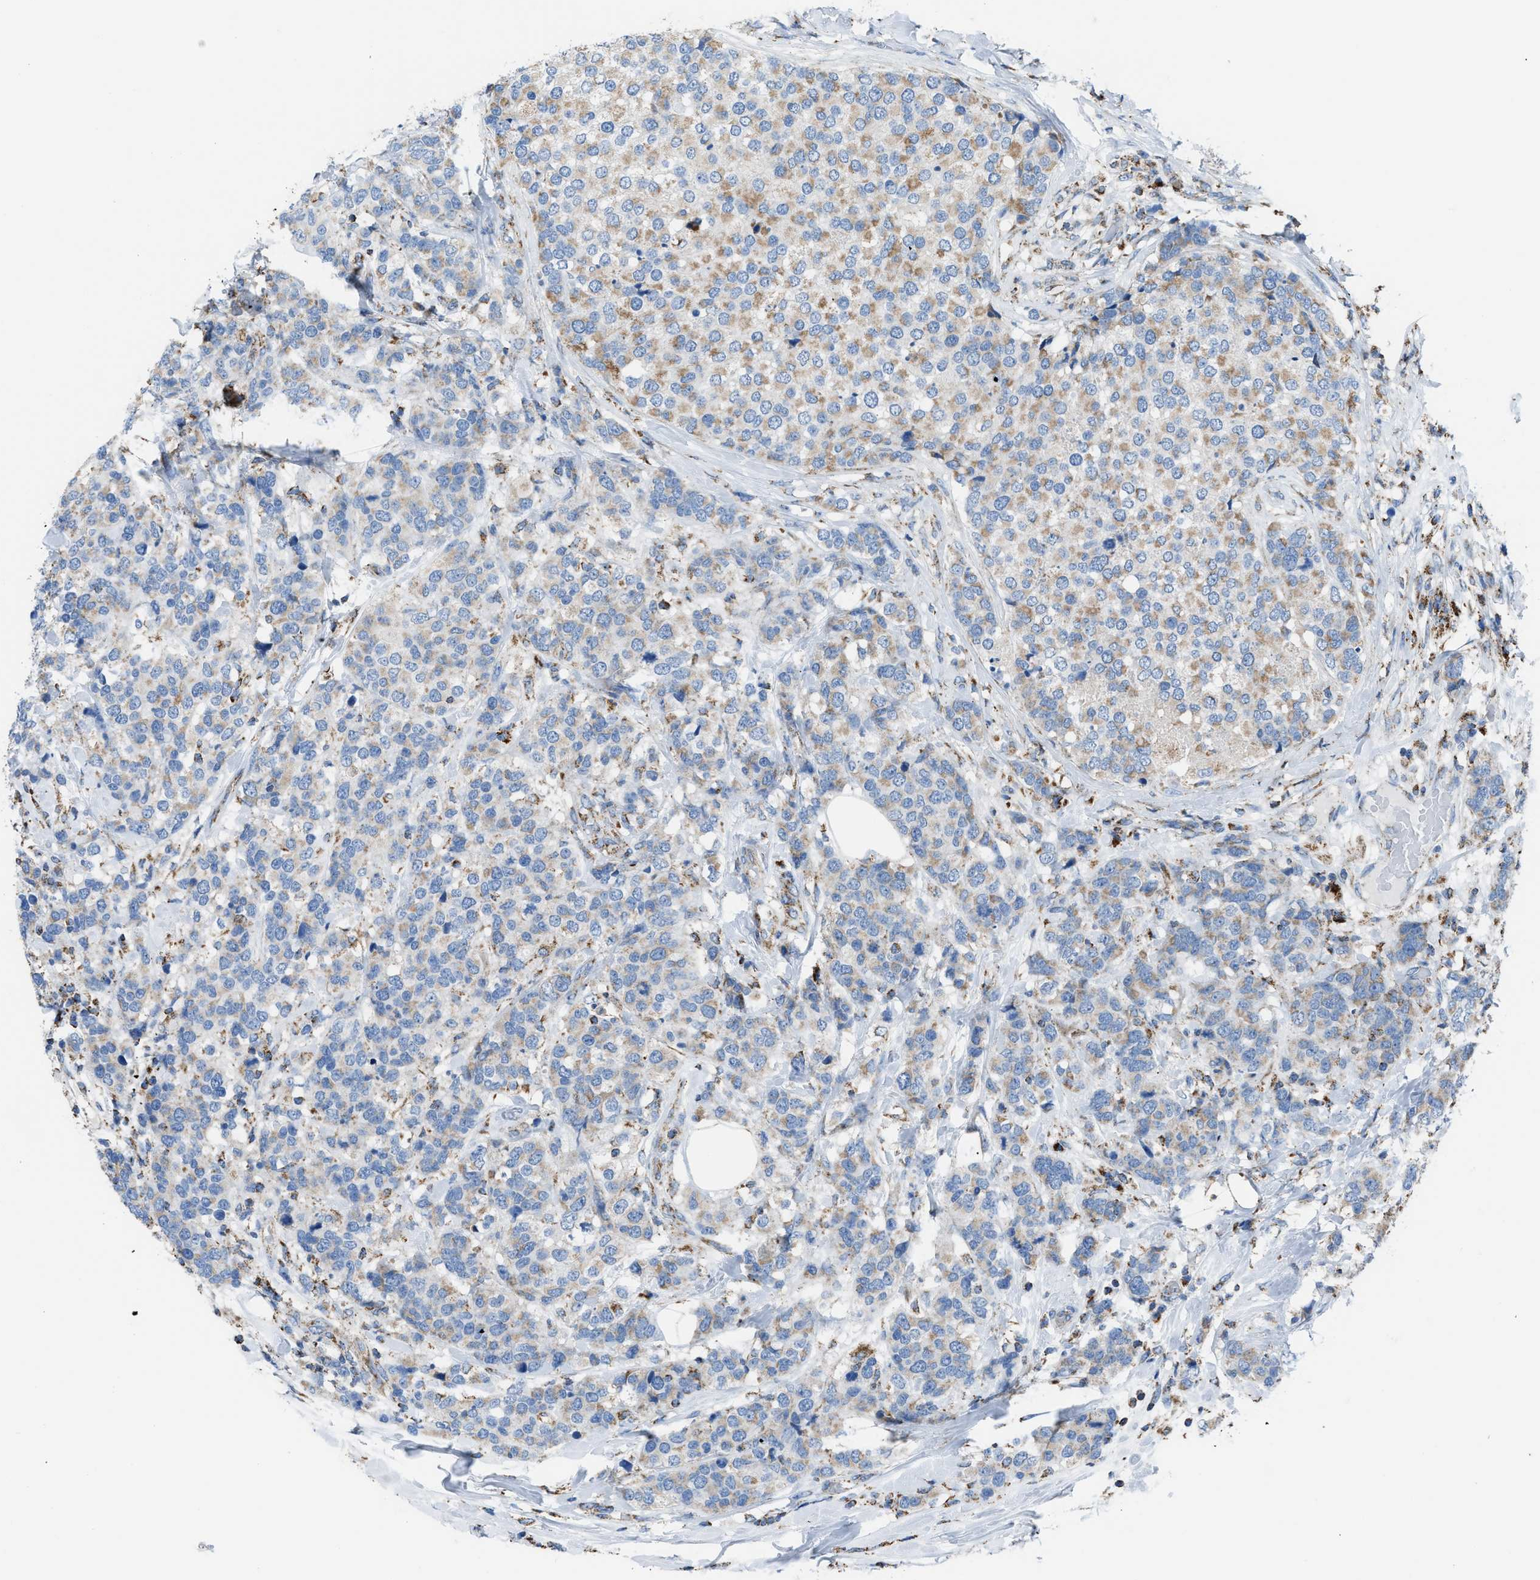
{"staining": {"intensity": "weak", "quantity": ">75%", "location": "cytoplasmic/membranous"}, "tissue": "breast cancer", "cell_type": "Tumor cells", "image_type": "cancer", "snomed": [{"axis": "morphology", "description": "Lobular carcinoma"}, {"axis": "topography", "description": "Breast"}], "caption": "This photomicrograph exhibits breast cancer stained with immunohistochemistry (IHC) to label a protein in brown. The cytoplasmic/membranous of tumor cells show weak positivity for the protein. Nuclei are counter-stained blue.", "gene": "ETFB", "patient": {"sex": "female", "age": 59}}